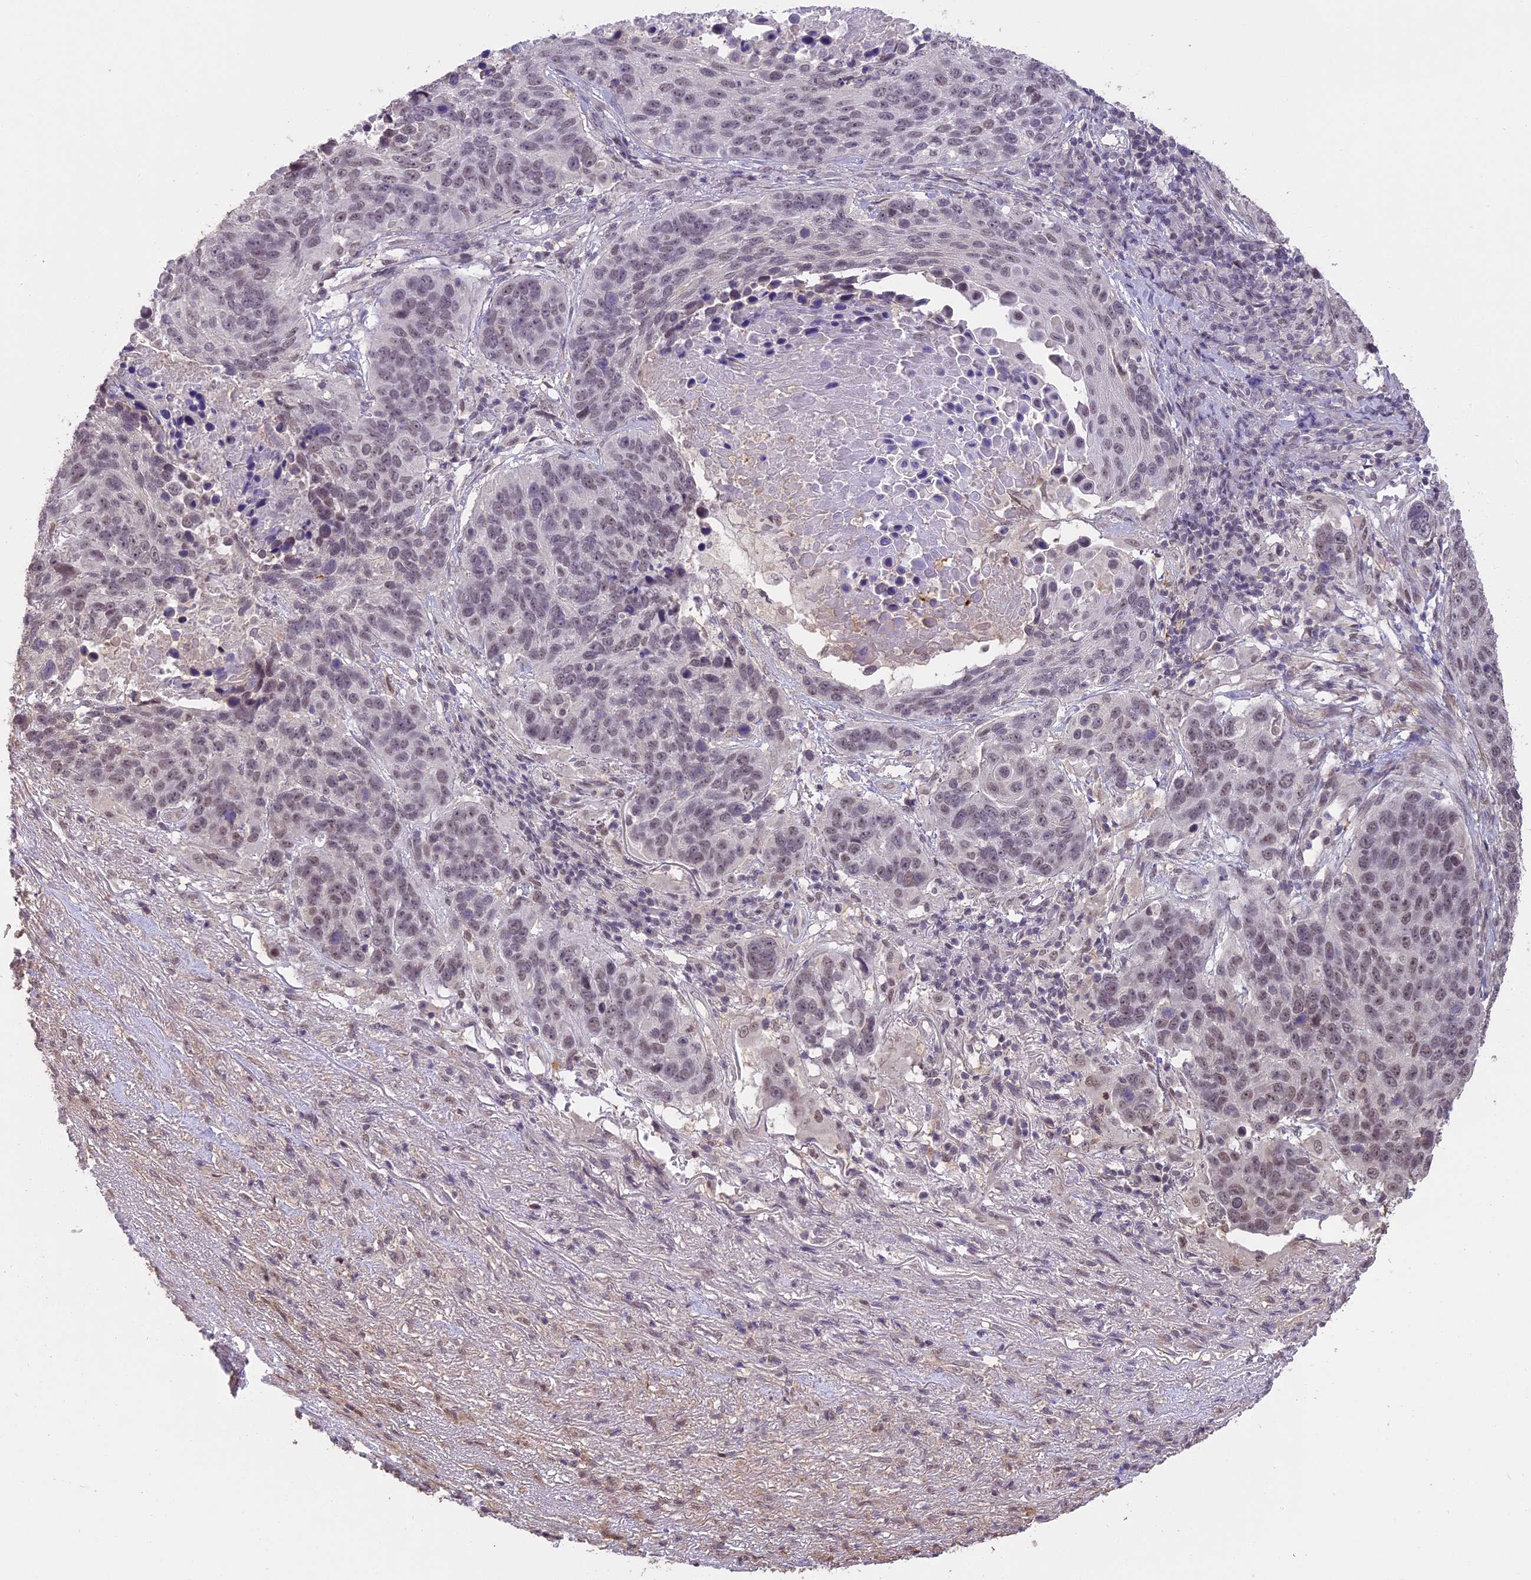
{"staining": {"intensity": "weak", "quantity": ">75%", "location": "nuclear"}, "tissue": "lung cancer", "cell_type": "Tumor cells", "image_type": "cancer", "snomed": [{"axis": "morphology", "description": "Normal tissue, NOS"}, {"axis": "morphology", "description": "Squamous cell carcinoma, NOS"}, {"axis": "topography", "description": "Lymph node"}, {"axis": "topography", "description": "Lung"}], "caption": "An image of human squamous cell carcinoma (lung) stained for a protein shows weak nuclear brown staining in tumor cells.", "gene": "TIGD7", "patient": {"sex": "male", "age": 66}}